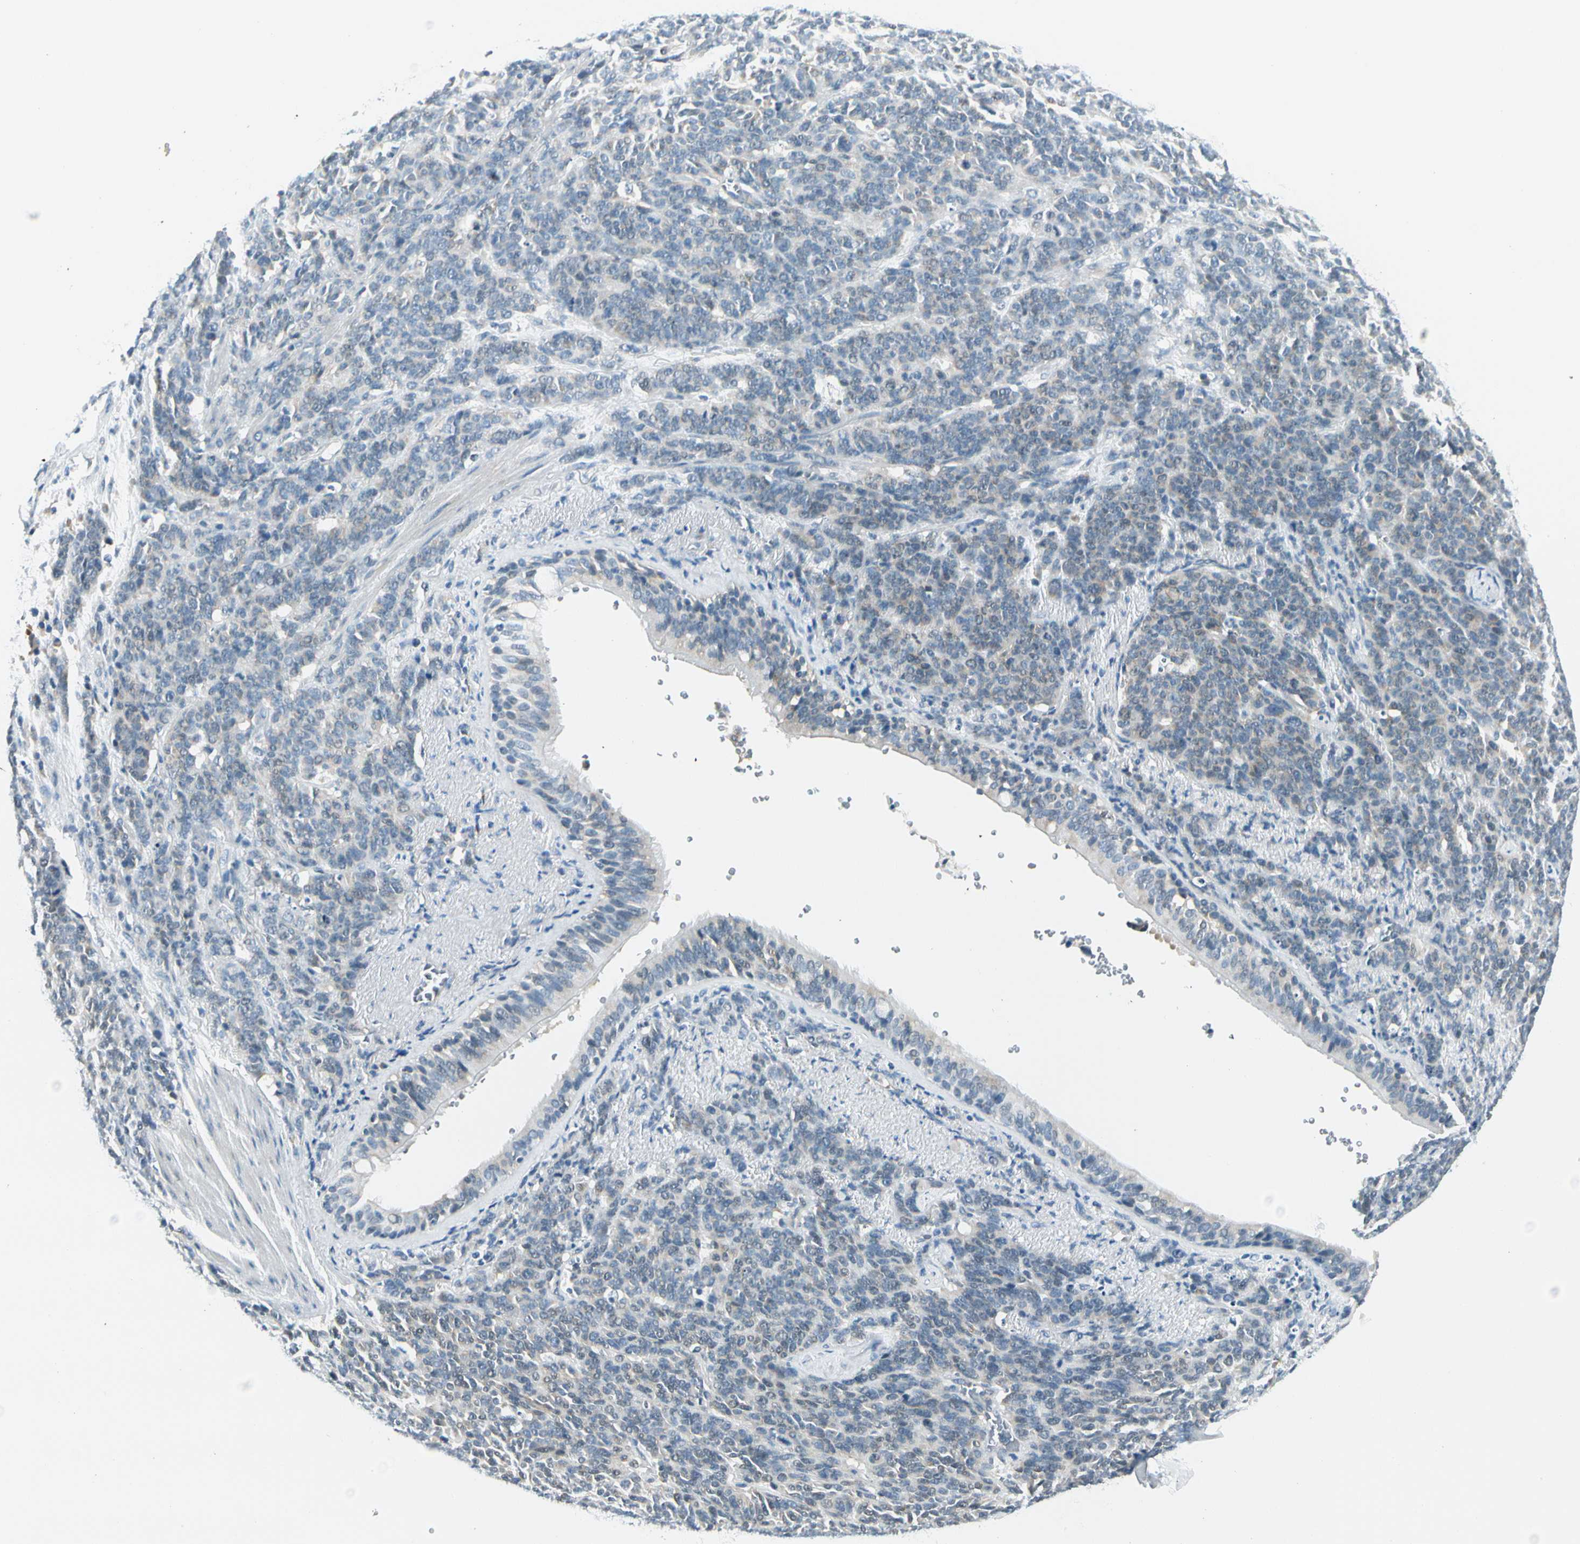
{"staining": {"intensity": "negative", "quantity": "none", "location": "none"}, "tissue": "lung cancer", "cell_type": "Tumor cells", "image_type": "cancer", "snomed": [{"axis": "morphology", "description": "Neoplasm, malignant, NOS"}, {"axis": "topography", "description": "Lung"}], "caption": "DAB immunohistochemical staining of malignant neoplasm (lung) reveals no significant staining in tumor cells.", "gene": "ZSCAN1", "patient": {"sex": "female", "age": 58}}